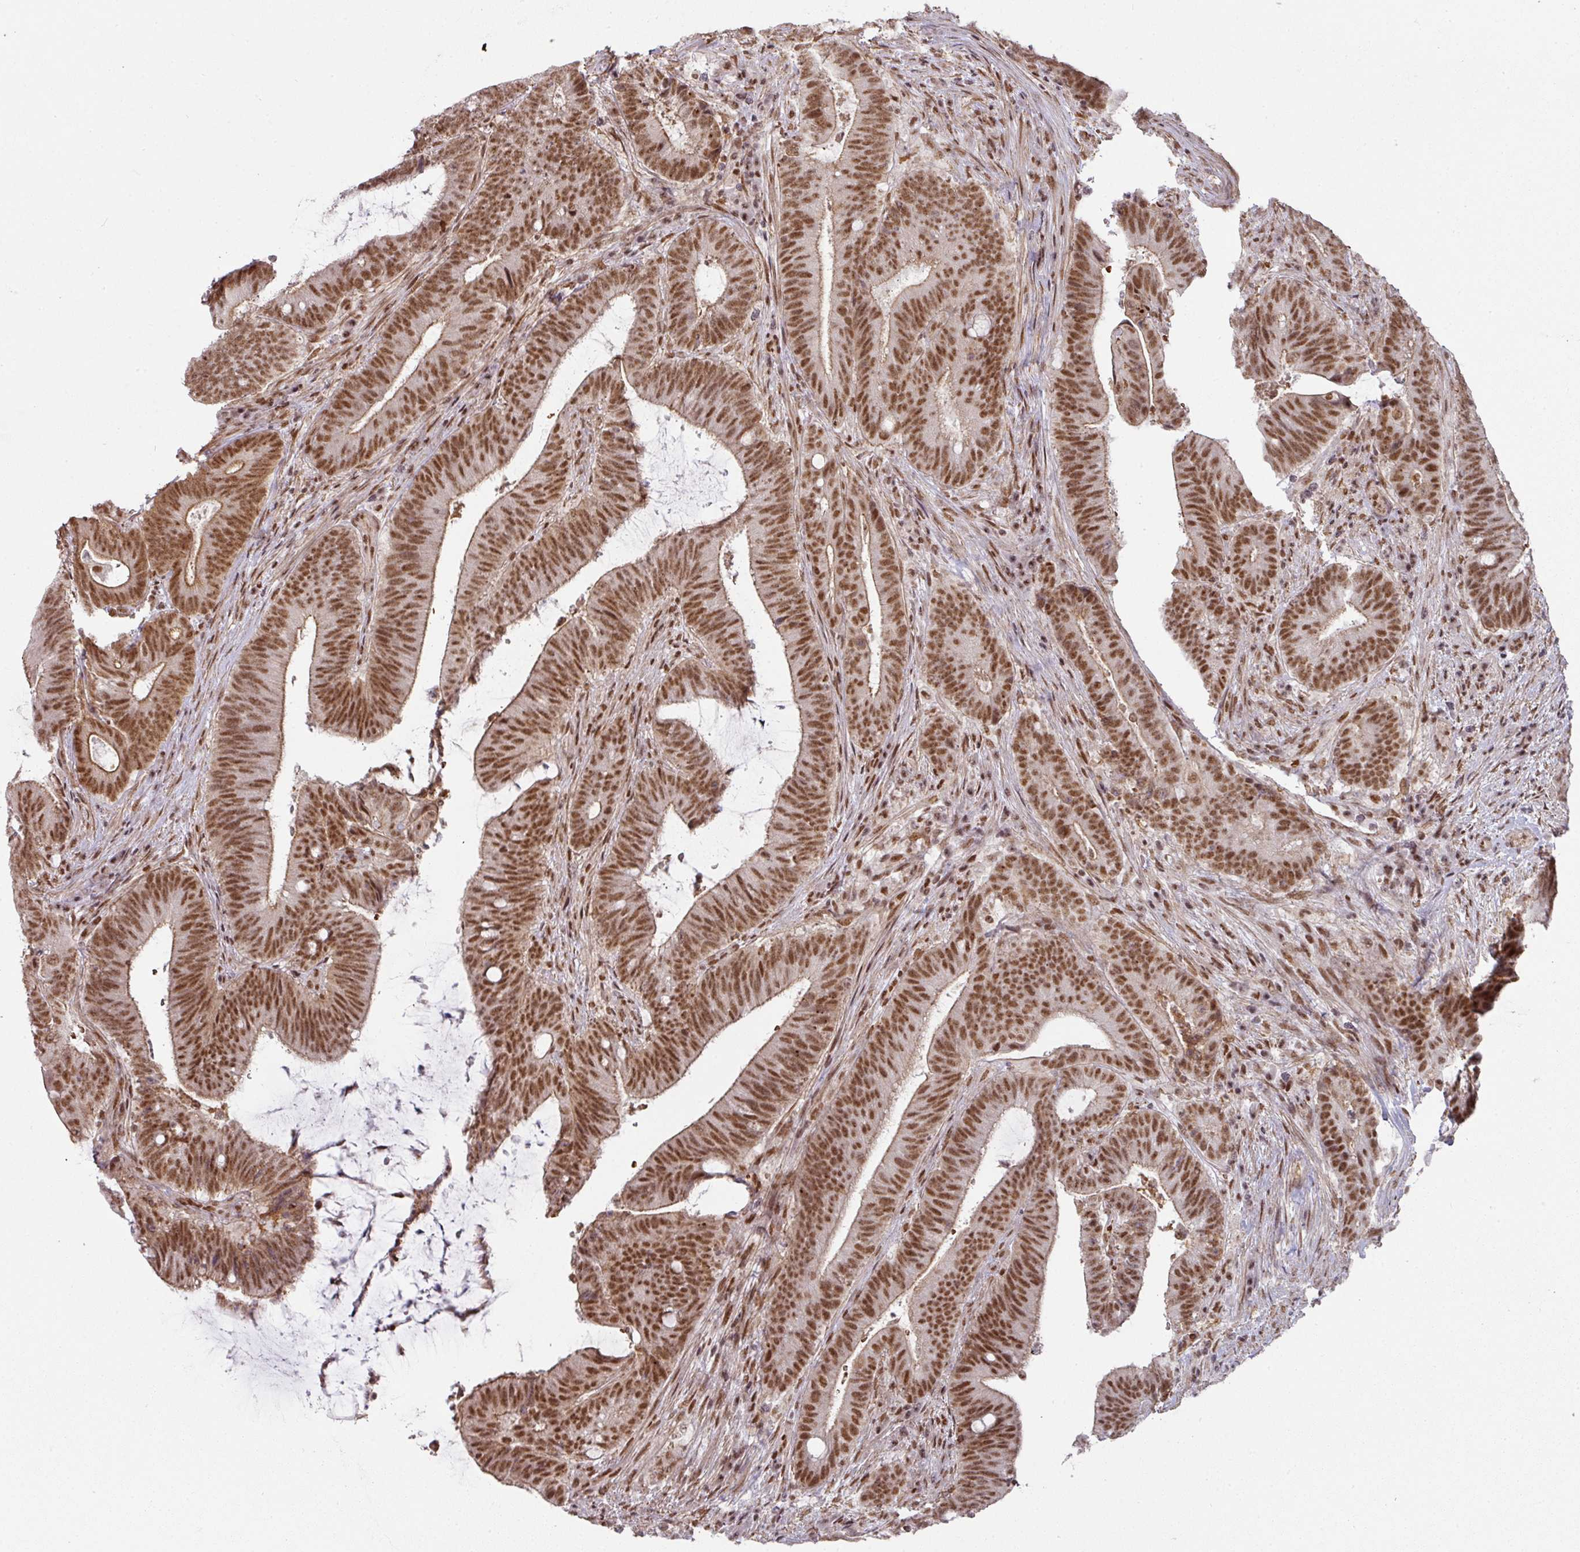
{"staining": {"intensity": "strong", "quantity": ">75%", "location": "cytoplasmic/membranous,nuclear"}, "tissue": "colorectal cancer", "cell_type": "Tumor cells", "image_type": "cancer", "snomed": [{"axis": "morphology", "description": "Adenocarcinoma, NOS"}, {"axis": "topography", "description": "Colon"}], "caption": "There is high levels of strong cytoplasmic/membranous and nuclear staining in tumor cells of colorectal cancer, as demonstrated by immunohistochemical staining (brown color).", "gene": "NCOA5", "patient": {"sex": "female", "age": 43}}